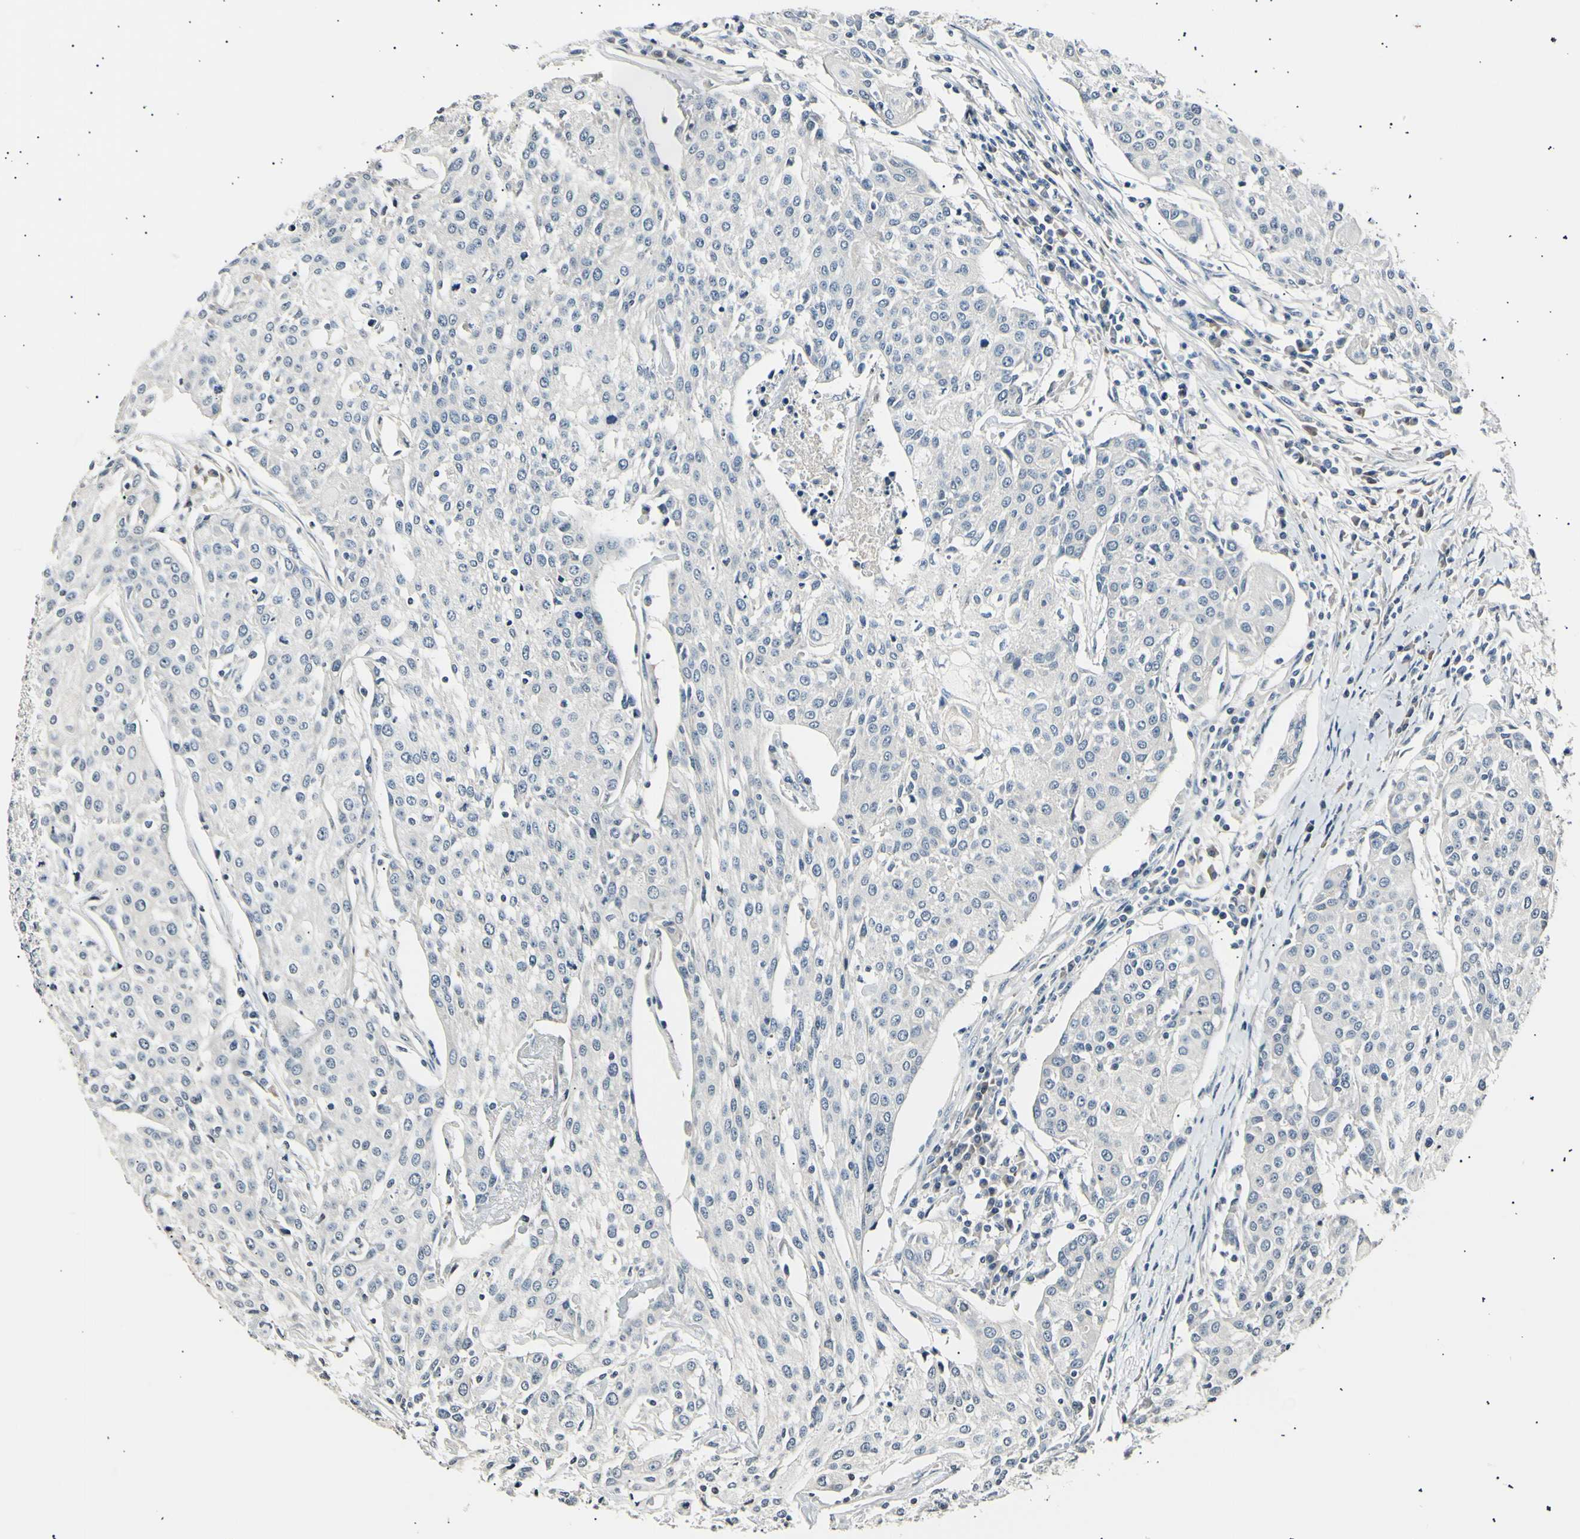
{"staining": {"intensity": "negative", "quantity": "none", "location": "none"}, "tissue": "urothelial cancer", "cell_type": "Tumor cells", "image_type": "cancer", "snomed": [{"axis": "morphology", "description": "Urothelial carcinoma, High grade"}, {"axis": "topography", "description": "Urinary bladder"}], "caption": "High power microscopy image of an IHC photomicrograph of urothelial cancer, revealing no significant expression in tumor cells.", "gene": "AK1", "patient": {"sex": "female", "age": 85}}